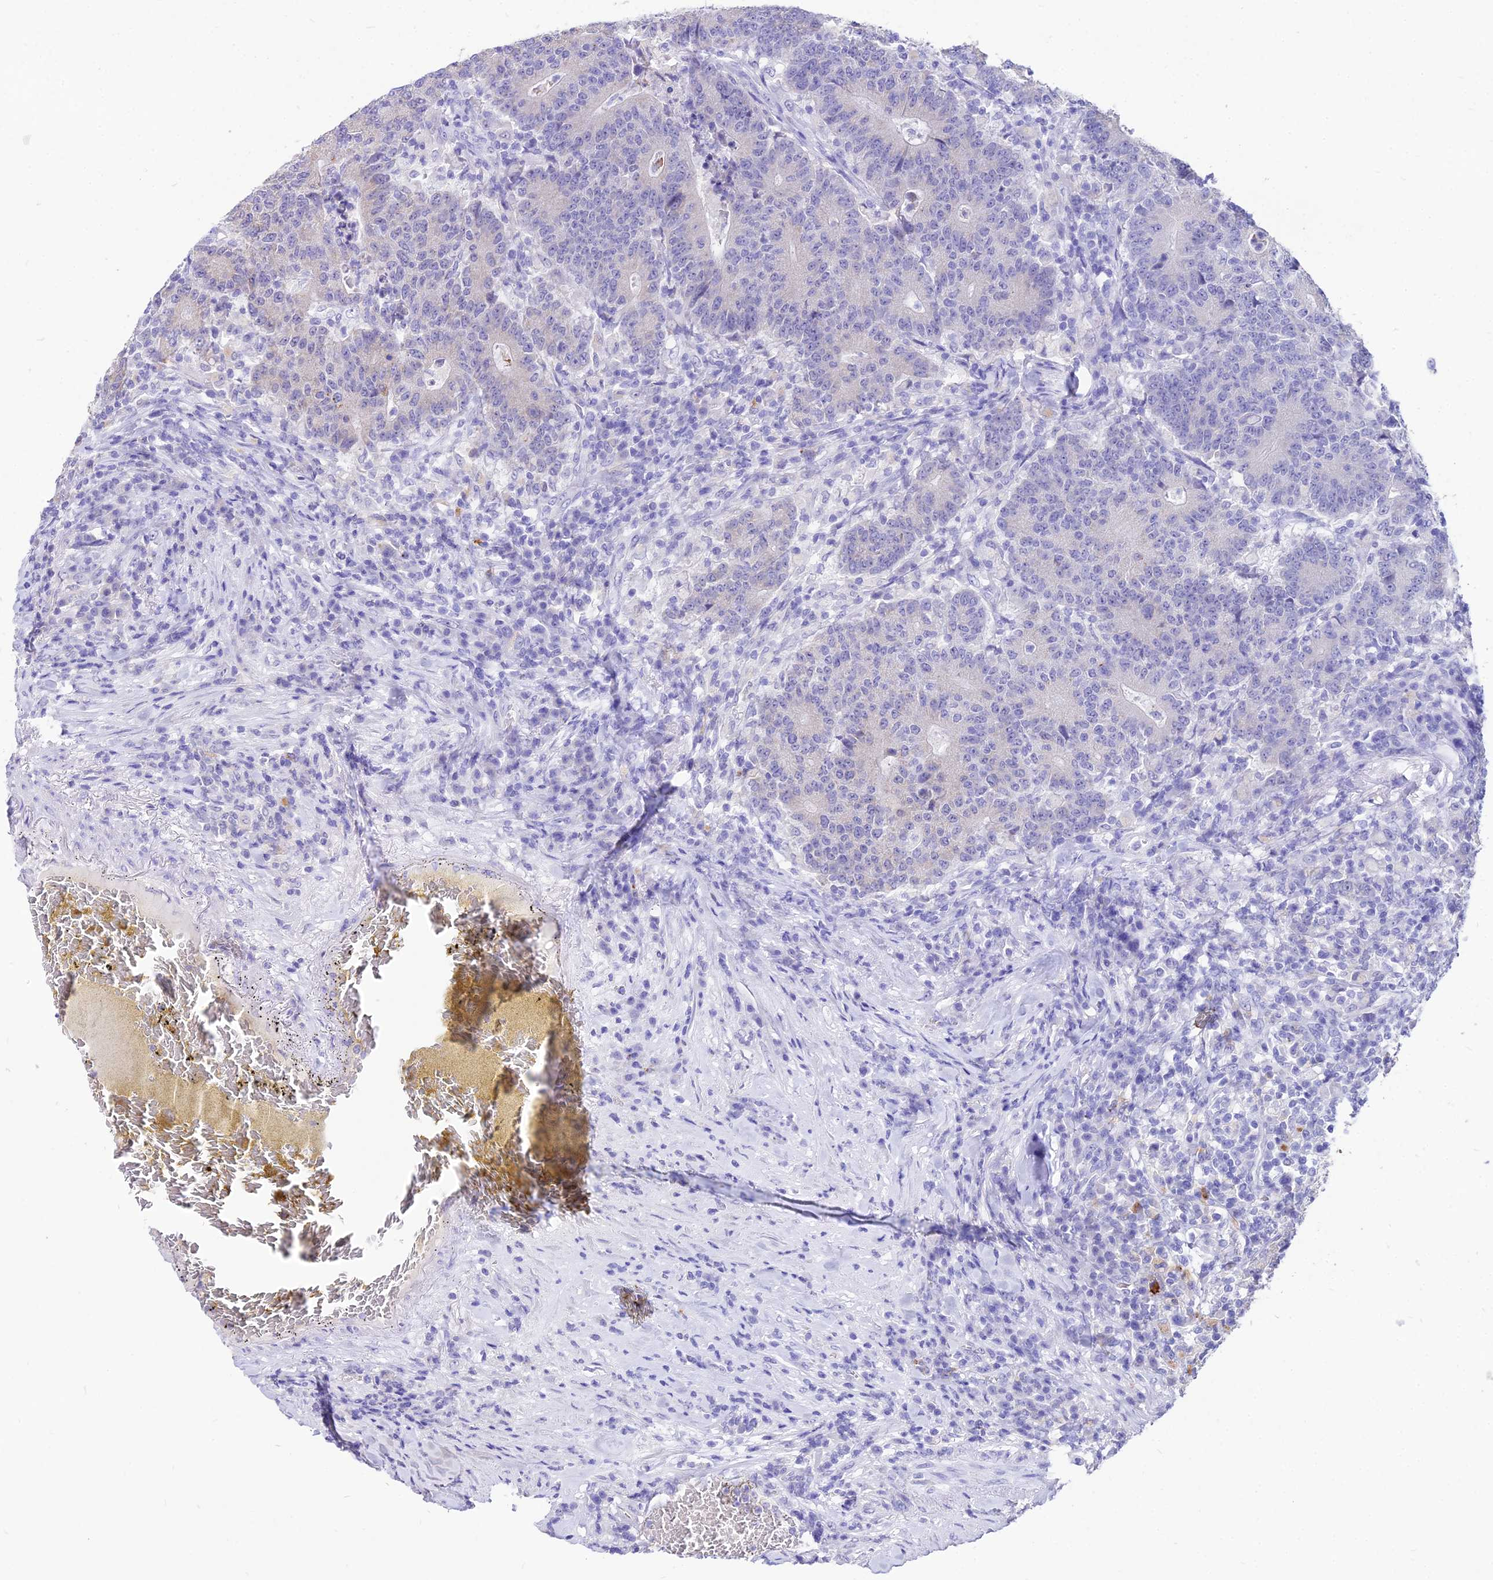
{"staining": {"intensity": "weak", "quantity": "<25%", "location": "cytoplasmic/membranous"}, "tissue": "colorectal cancer", "cell_type": "Tumor cells", "image_type": "cancer", "snomed": [{"axis": "morphology", "description": "Adenocarcinoma, NOS"}, {"axis": "topography", "description": "Colon"}], "caption": "Colorectal cancer (adenocarcinoma) stained for a protein using IHC shows no positivity tumor cells.", "gene": "SDHD", "patient": {"sex": "female", "age": 75}}